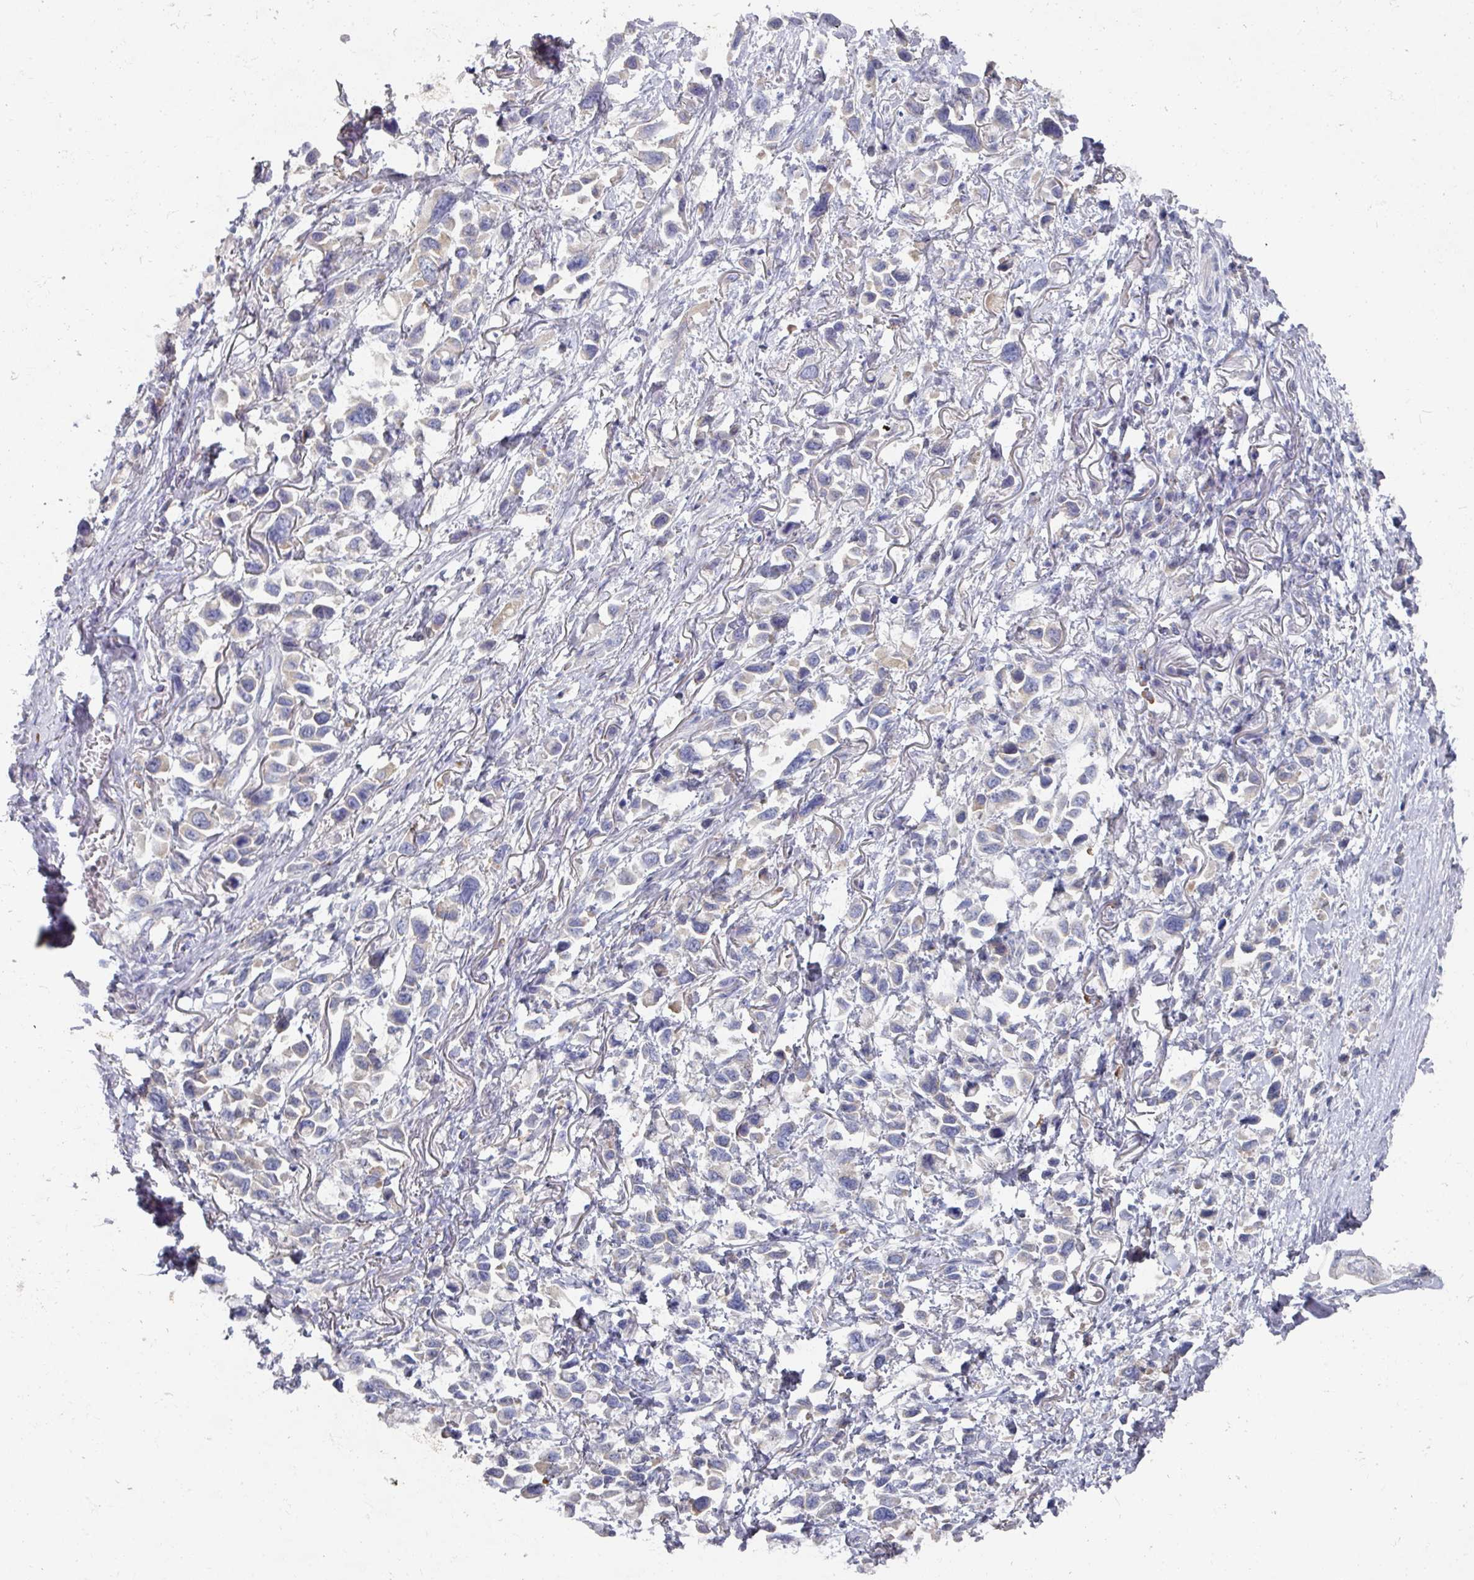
{"staining": {"intensity": "negative", "quantity": "none", "location": "none"}, "tissue": "stomach cancer", "cell_type": "Tumor cells", "image_type": "cancer", "snomed": [{"axis": "morphology", "description": "Adenocarcinoma, NOS"}, {"axis": "topography", "description": "Stomach"}], "caption": "This is a photomicrograph of immunohistochemistry staining of stomach adenocarcinoma, which shows no expression in tumor cells.", "gene": "NT5C1A", "patient": {"sex": "female", "age": 81}}